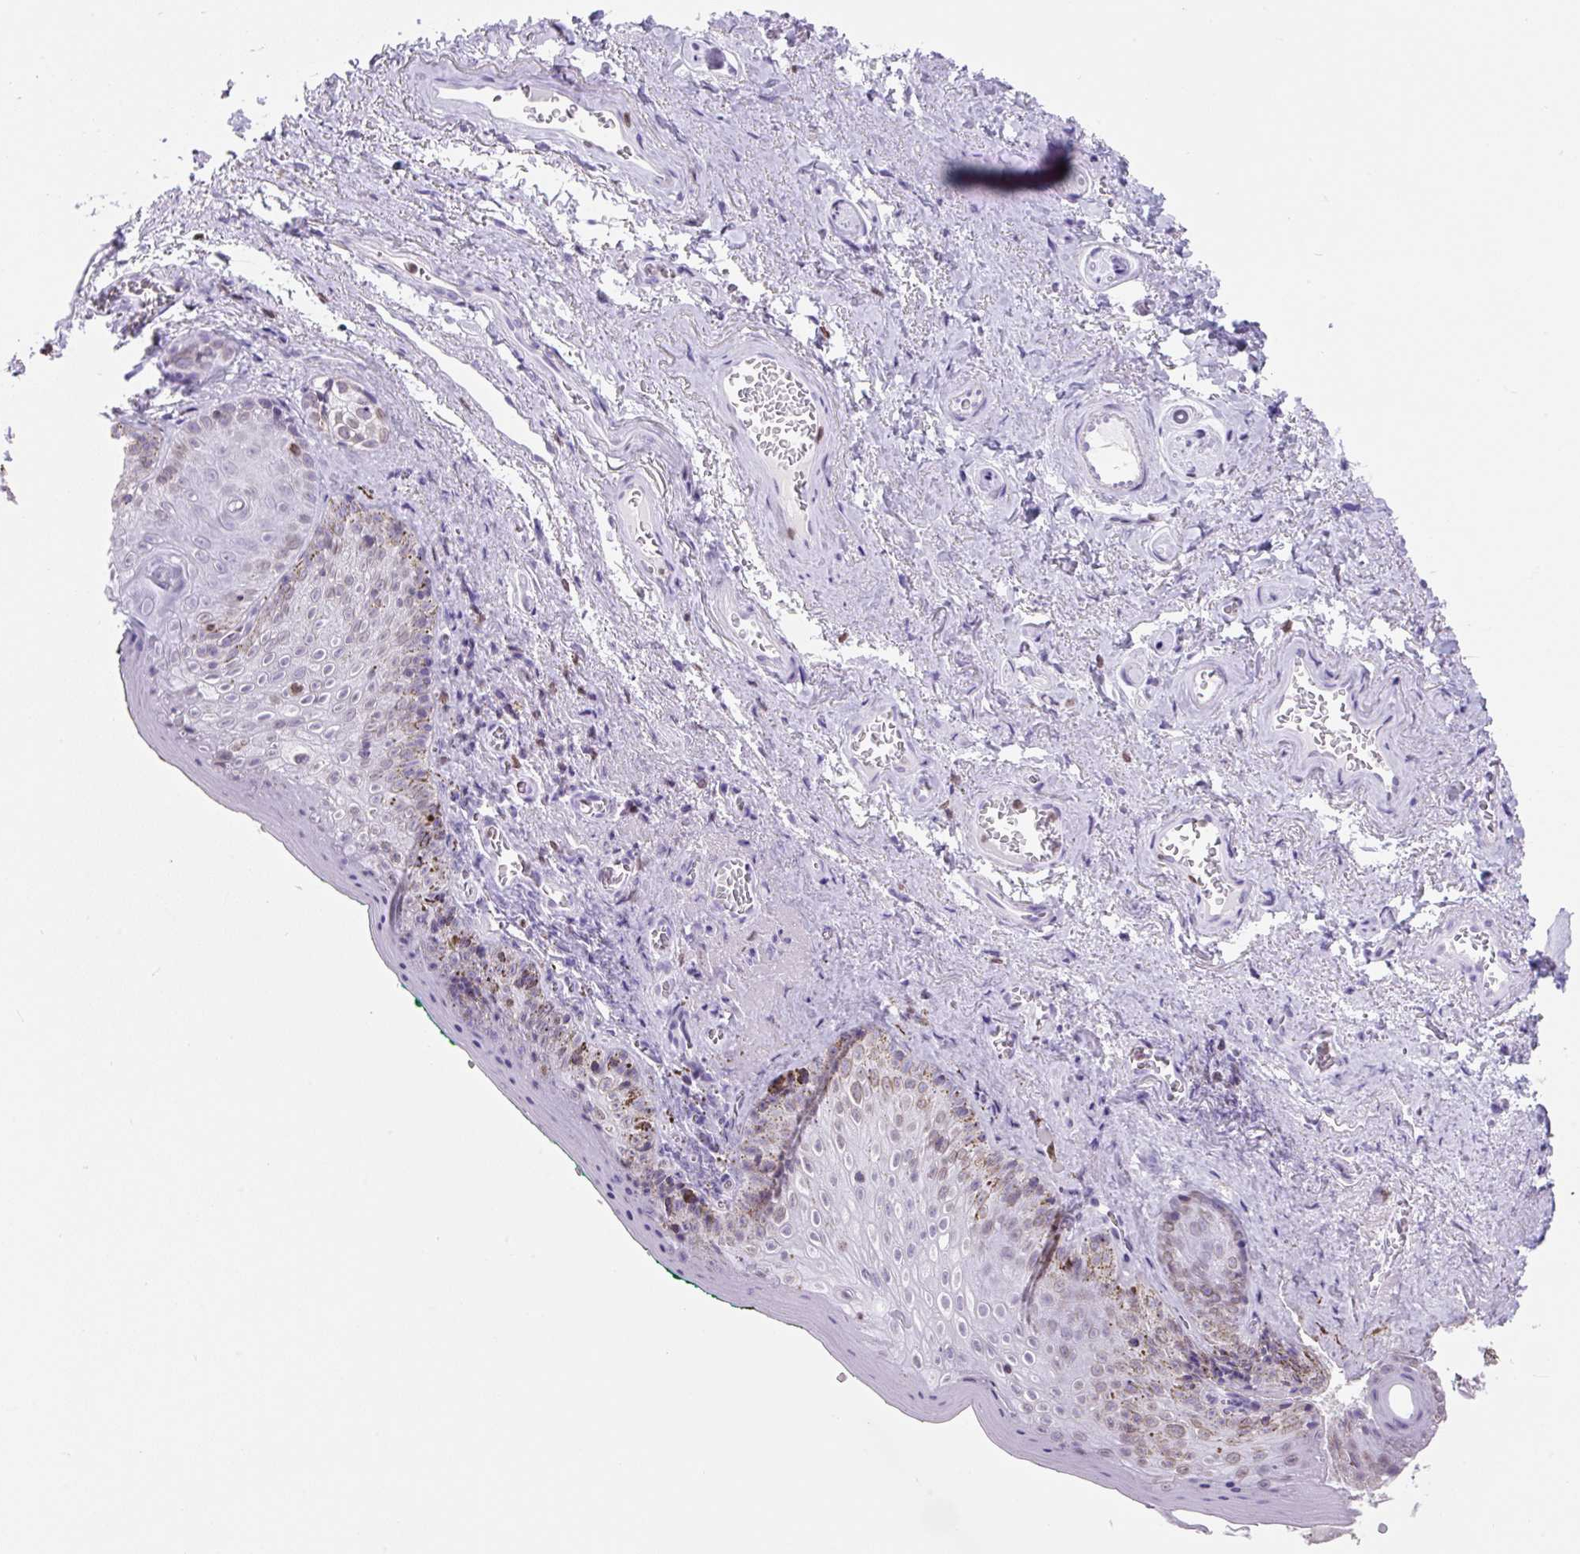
{"staining": {"intensity": "moderate", "quantity": "<25%", "location": "cytoplasmic/membranous,nuclear"}, "tissue": "vagina", "cell_type": "Squamous epithelial cells", "image_type": "normal", "snomed": [{"axis": "morphology", "description": "Normal tissue, NOS"}, {"axis": "topography", "description": "Vulva"}, {"axis": "topography", "description": "Vagina"}, {"axis": "topography", "description": "Peripheral nerve tissue"}], "caption": "Immunohistochemical staining of unremarkable human vagina reveals moderate cytoplasmic/membranous,nuclear protein expression in approximately <25% of squamous epithelial cells.", "gene": "VPREB1", "patient": {"sex": "female", "age": 66}}